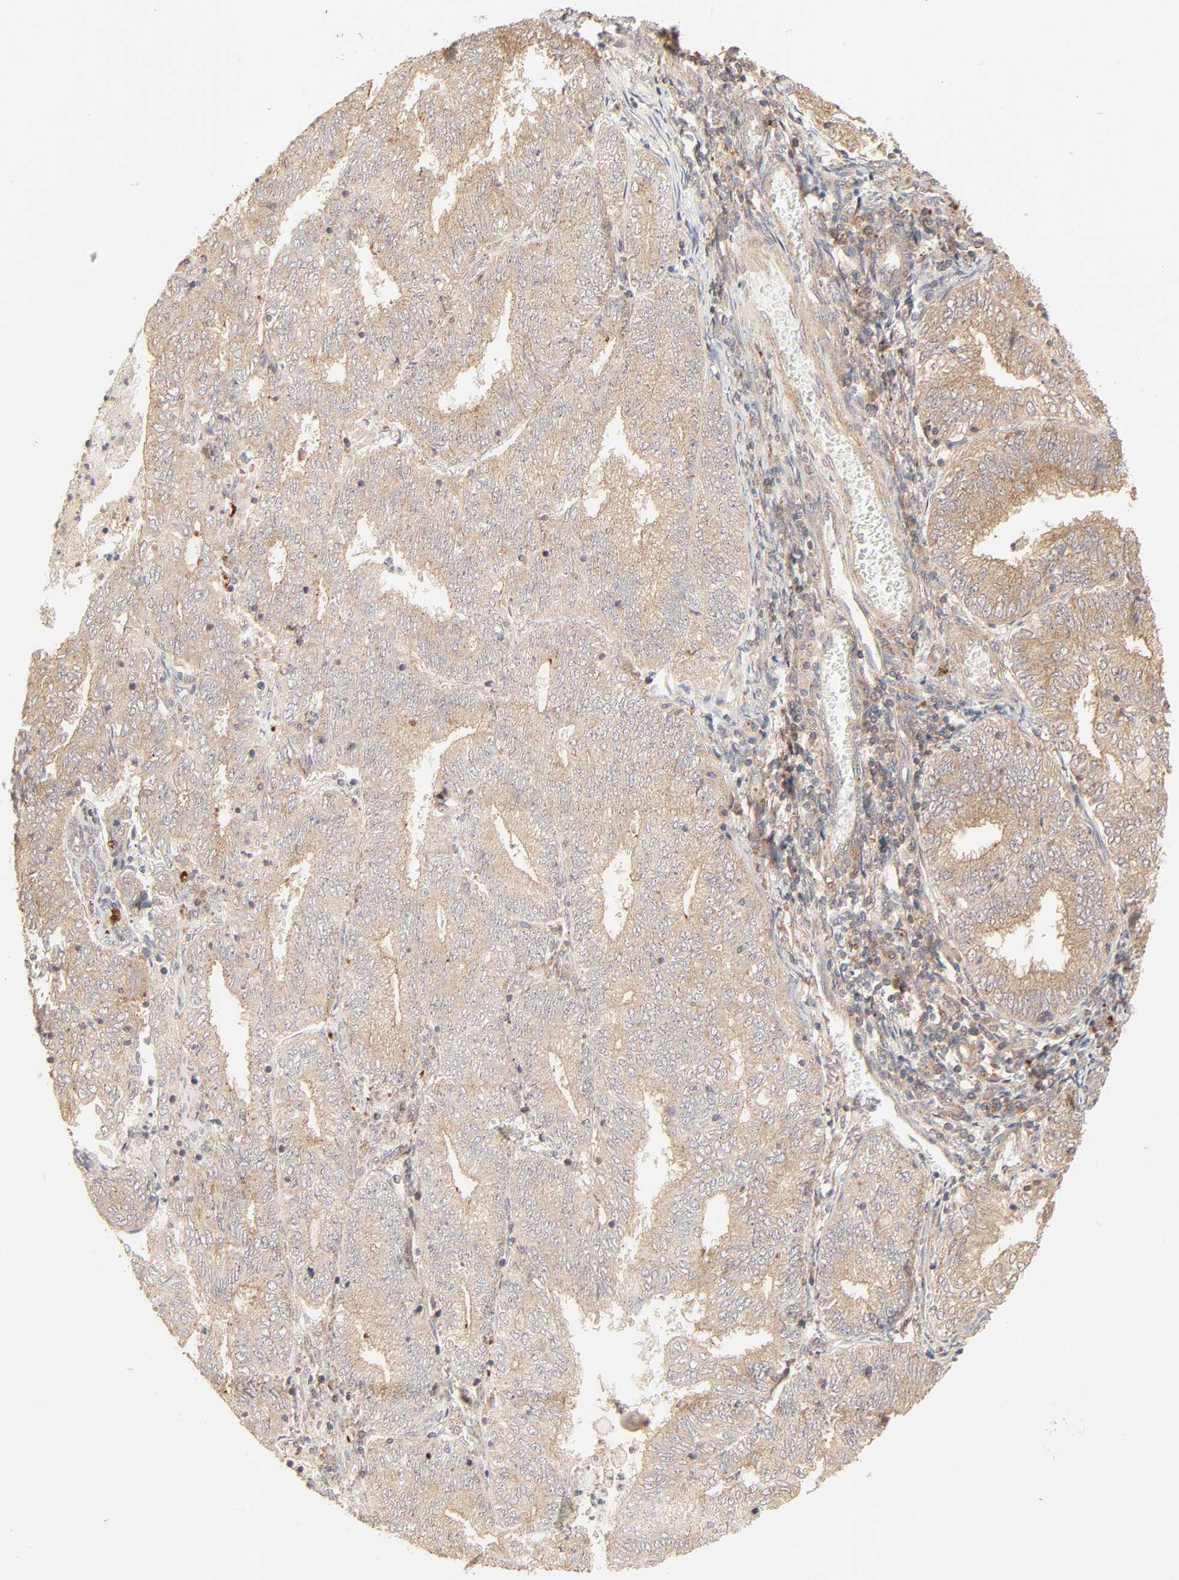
{"staining": {"intensity": "moderate", "quantity": "25%-75%", "location": "cytoplasmic/membranous"}, "tissue": "endometrial cancer", "cell_type": "Tumor cells", "image_type": "cancer", "snomed": [{"axis": "morphology", "description": "Adenocarcinoma, NOS"}, {"axis": "topography", "description": "Endometrium"}], "caption": "An immunohistochemistry image of tumor tissue is shown. Protein staining in brown highlights moderate cytoplasmic/membranous positivity in endometrial cancer within tumor cells. The protein is shown in brown color, while the nuclei are stained blue.", "gene": "EPS8", "patient": {"sex": "female", "age": 69}}